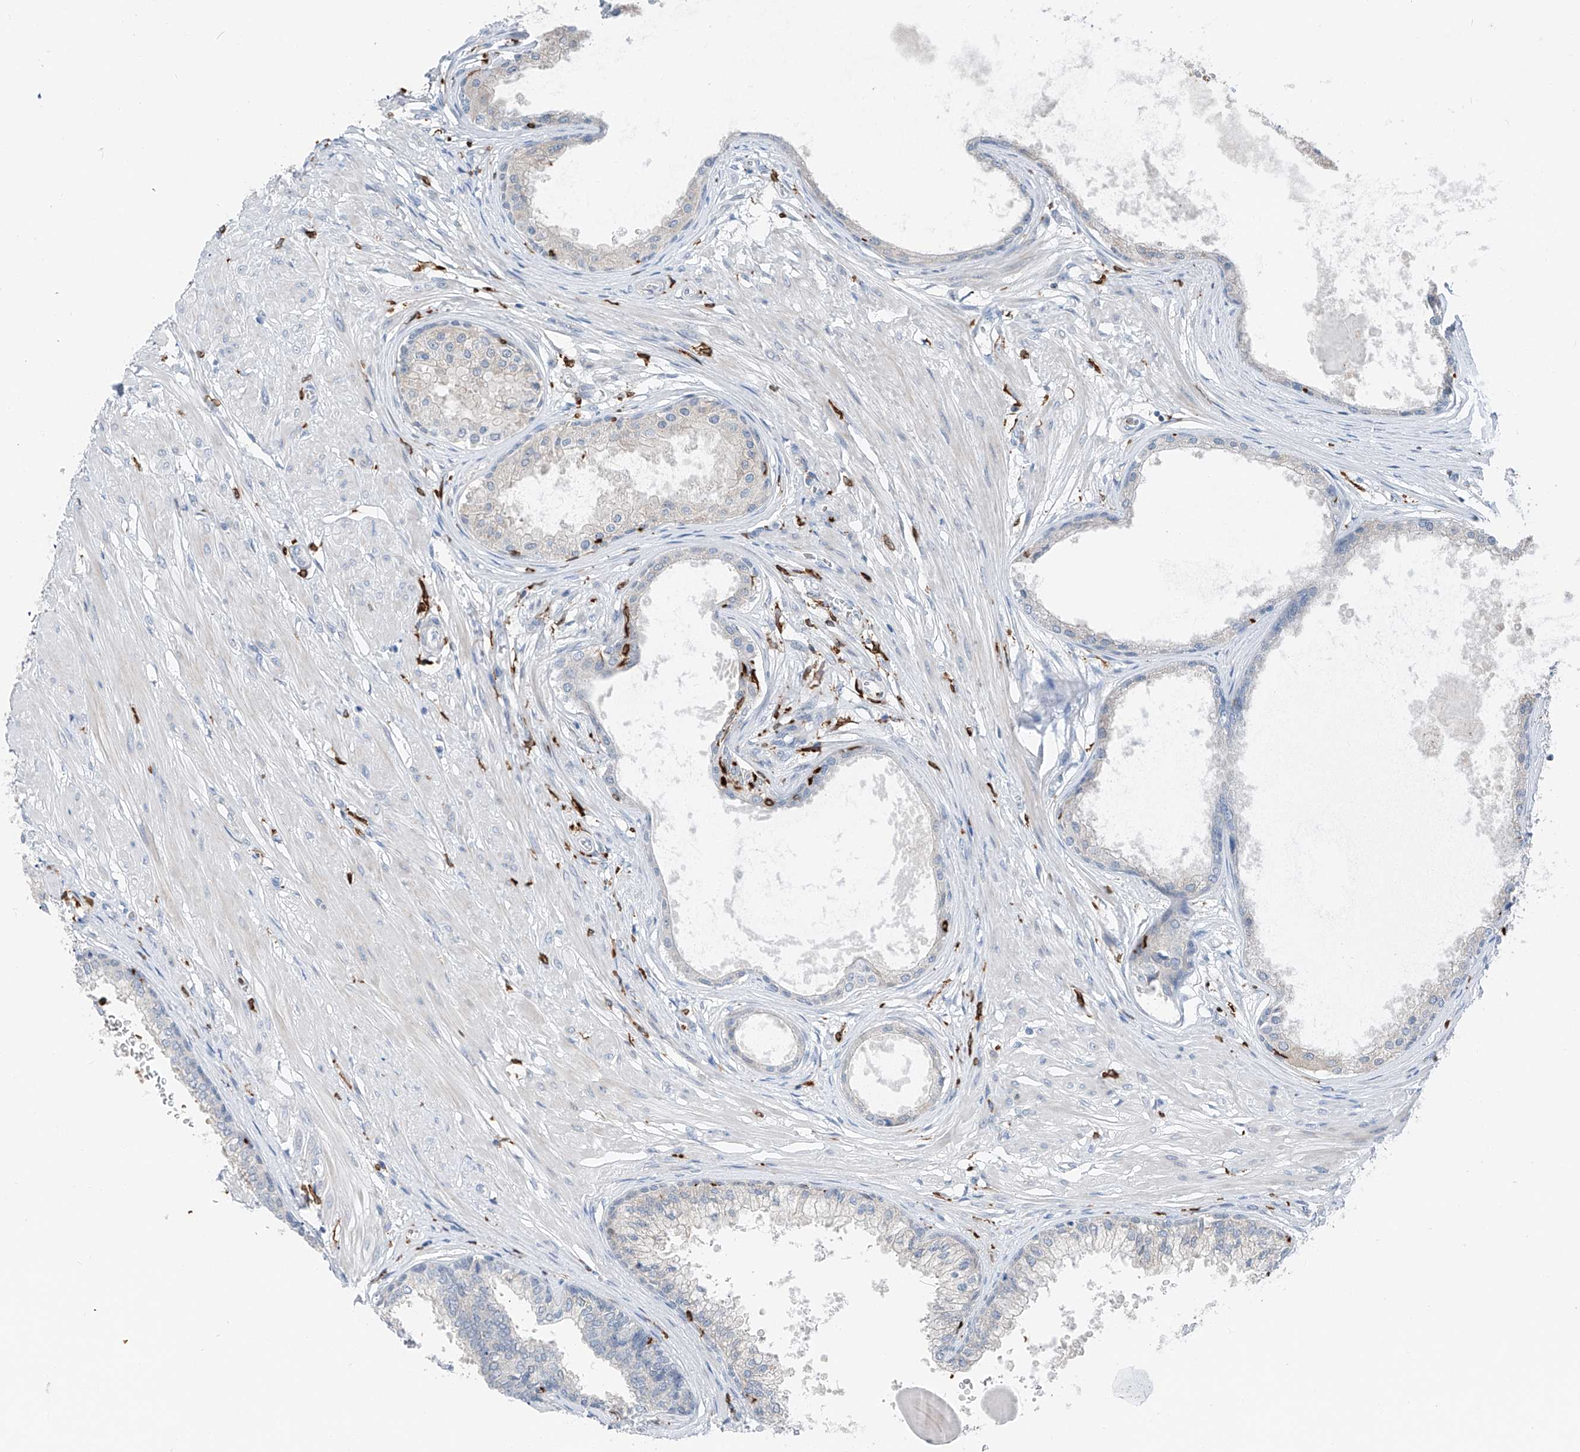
{"staining": {"intensity": "moderate", "quantity": "<25%", "location": "cytoplasmic/membranous"}, "tissue": "prostate", "cell_type": "Glandular cells", "image_type": "normal", "snomed": [{"axis": "morphology", "description": "Normal tissue, NOS"}, {"axis": "topography", "description": "Prostate"}], "caption": "IHC of normal human prostate reveals low levels of moderate cytoplasmic/membranous positivity in approximately <25% of glandular cells.", "gene": "TBXAS1", "patient": {"sex": "male", "age": 48}}